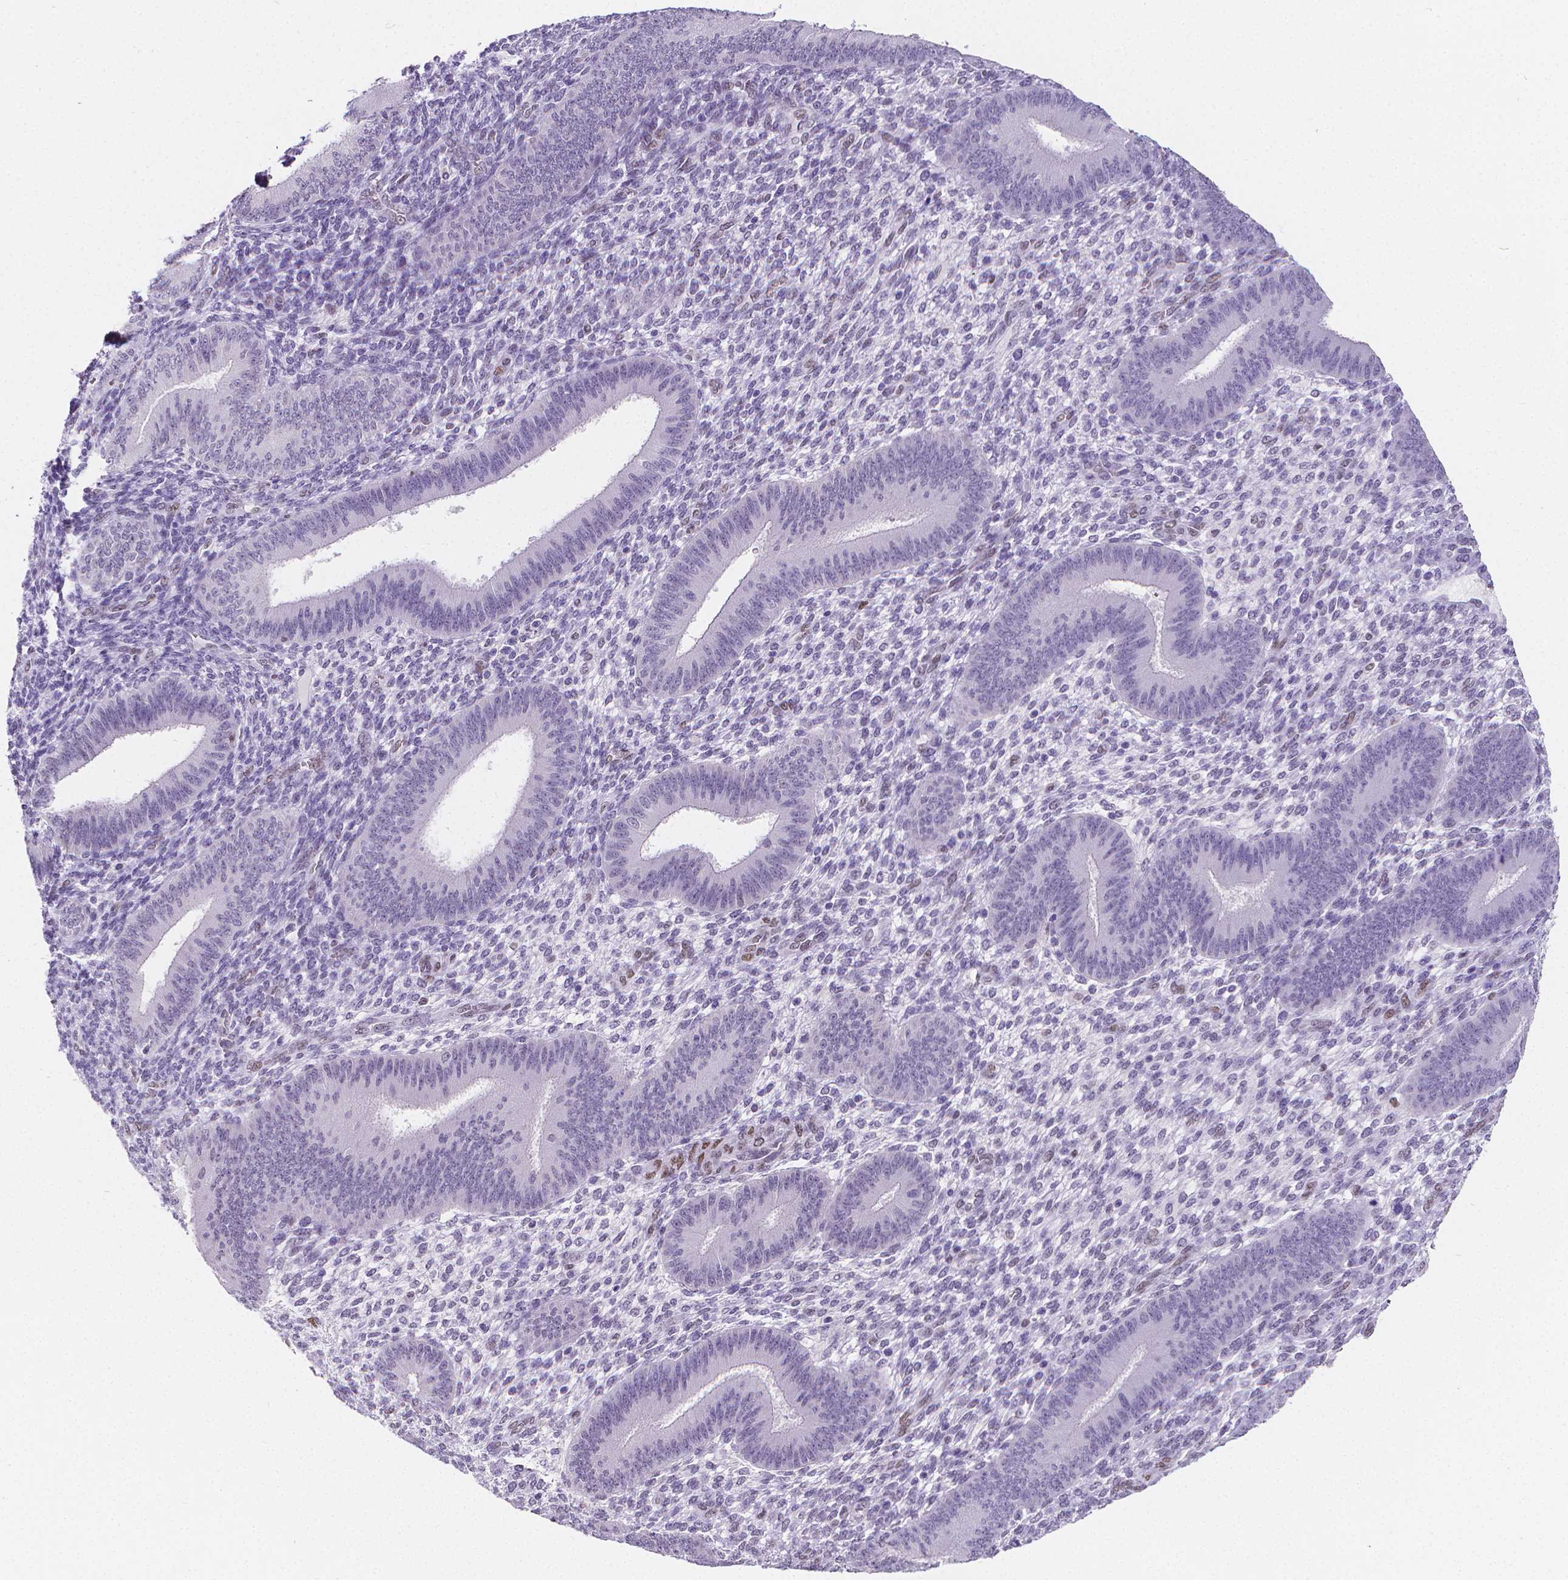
{"staining": {"intensity": "negative", "quantity": "none", "location": "none"}, "tissue": "endometrium", "cell_type": "Cells in endometrial stroma", "image_type": "normal", "snomed": [{"axis": "morphology", "description": "Normal tissue, NOS"}, {"axis": "topography", "description": "Endometrium"}], "caption": "IHC image of normal endometrium stained for a protein (brown), which reveals no expression in cells in endometrial stroma.", "gene": "MEF2C", "patient": {"sex": "female", "age": 39}}